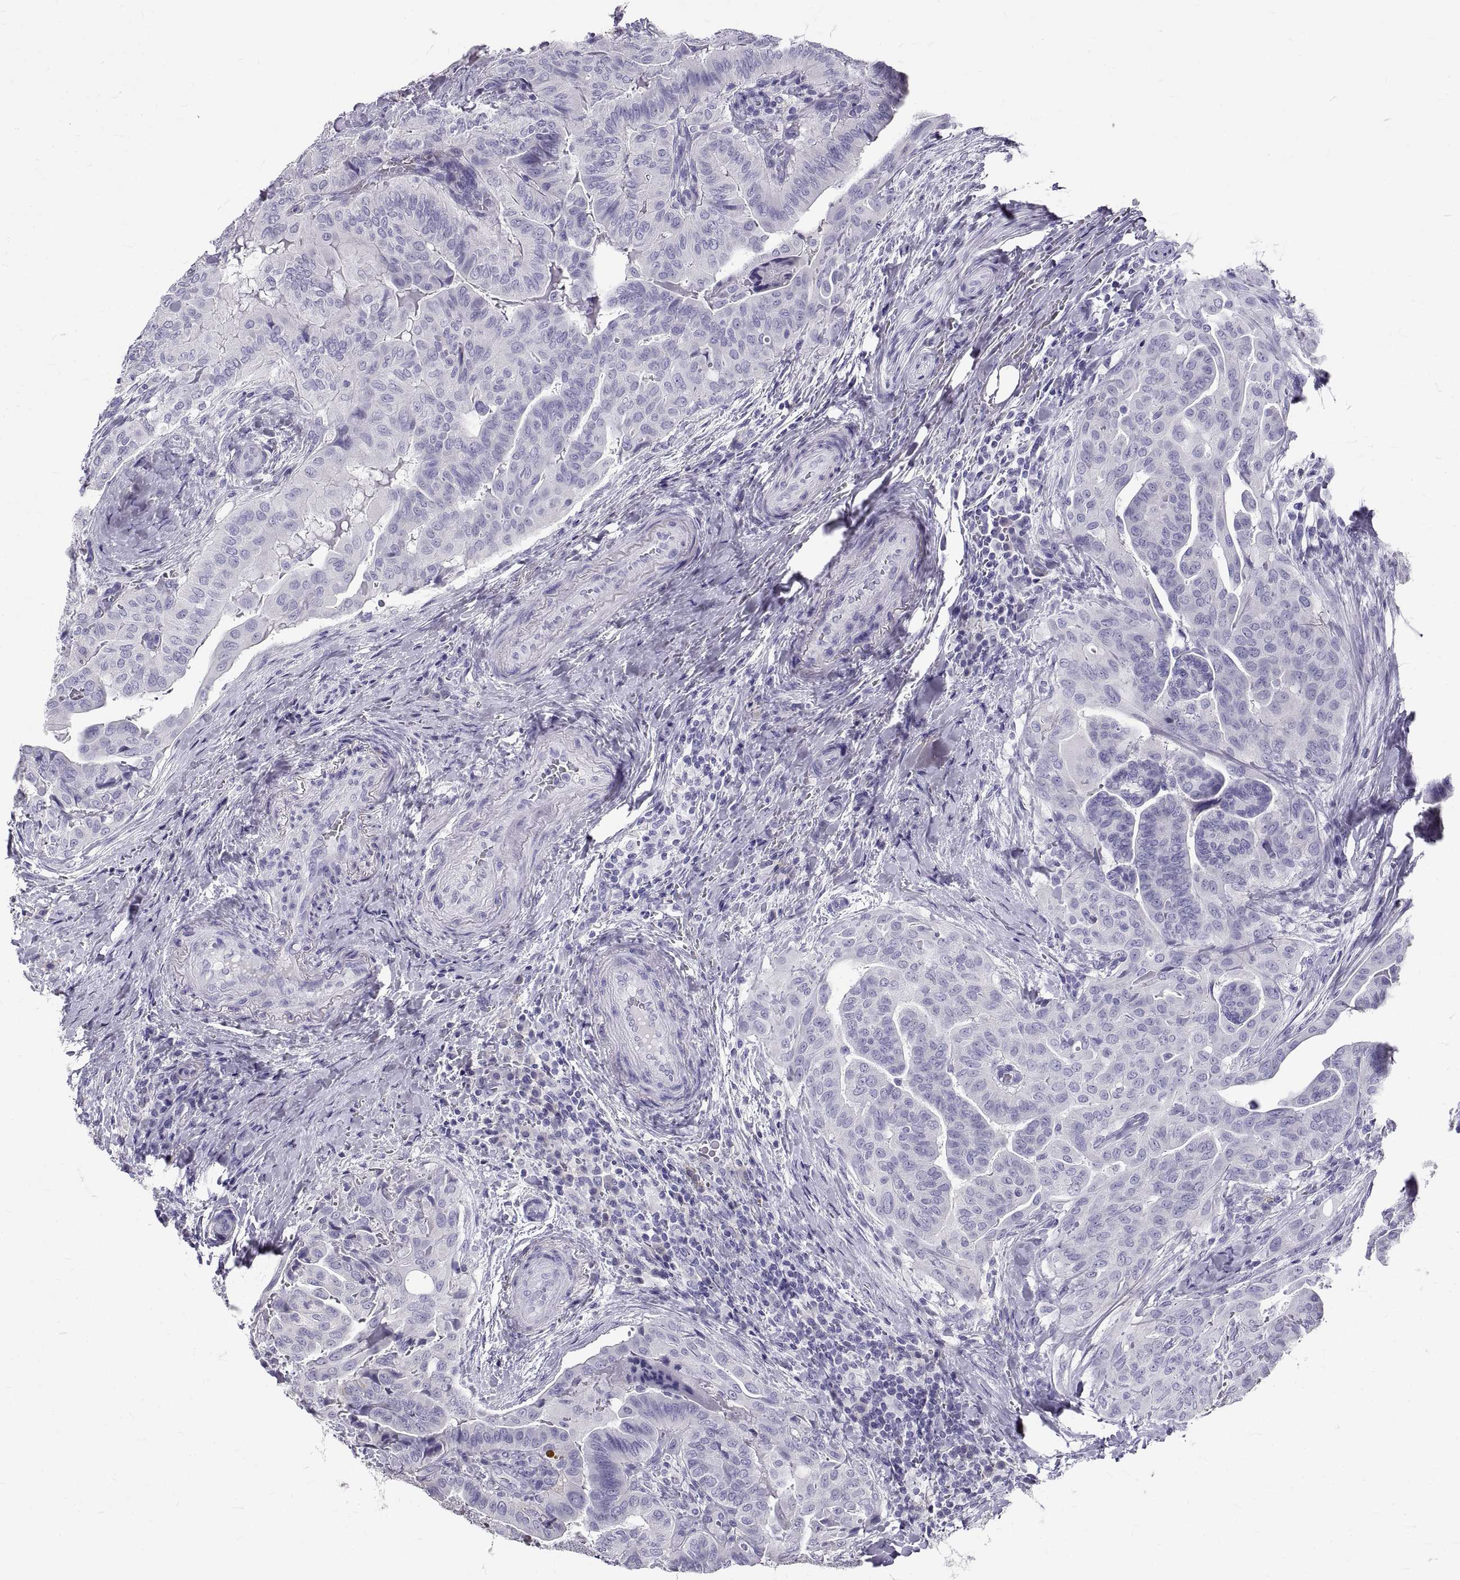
{"staining": {"intensity": "negative", "quantity": "none", "location": "none"}, "tissue": "thyroid cancer", "cell_type": "Tumor cells", "image_type": "cancer", "snomed": [{"axis": "morphology", "description": "Papillary adenocarcinoma, NOS"}, {"axis": "topography", "description": "Thyroid gland"}], "caption": "The micrograph displays no significant expression in tumor cells of thyroid cancer.", "gene": "GNG12", "patient": {"sex": "female", "age": 68}}